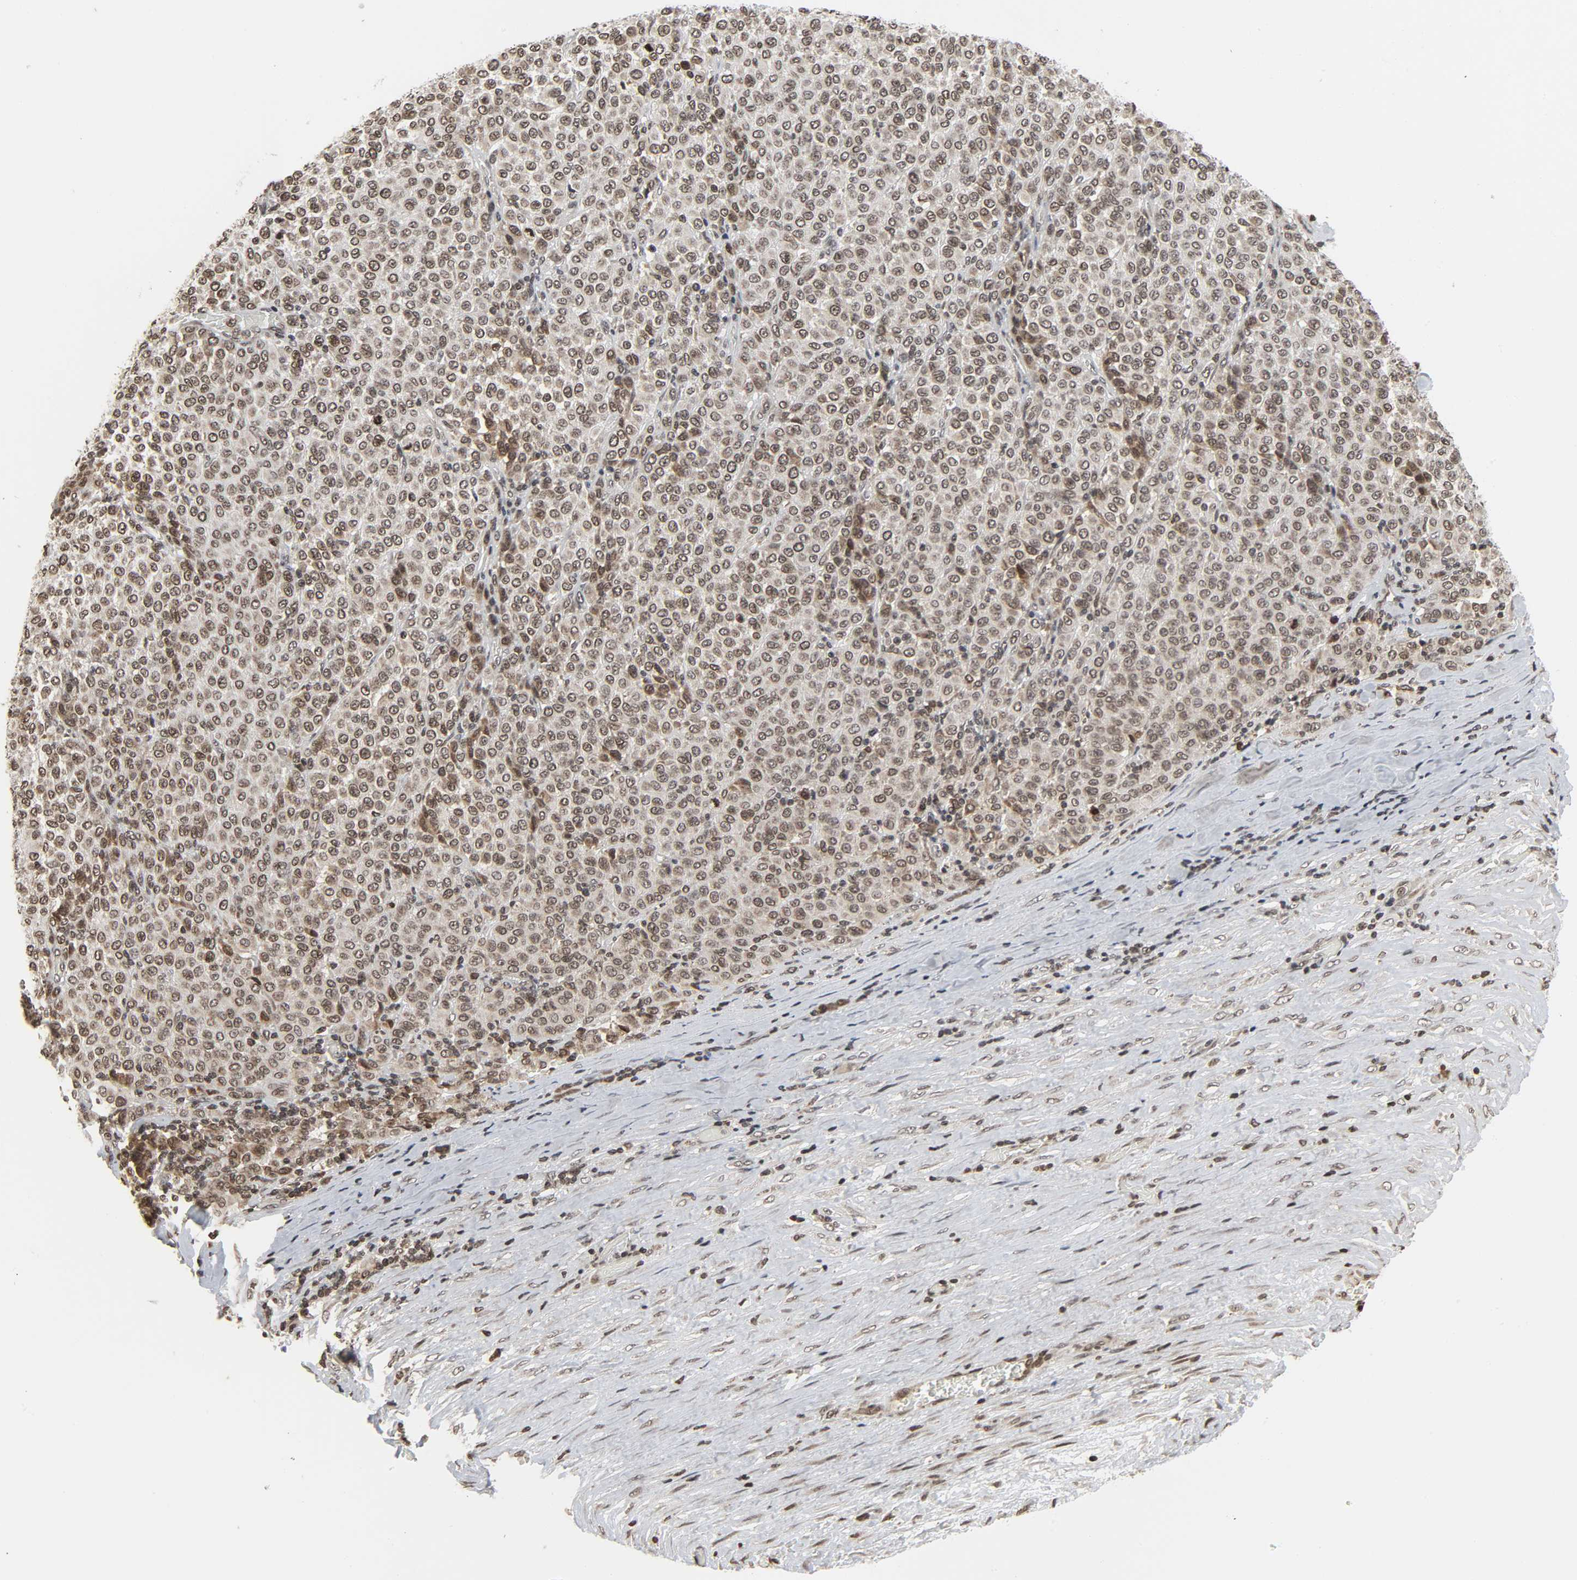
{"staining": {"intensity": "weak", "quantity": ">75%", "location": "nuclear"}, "tissue": "melanoma", "cell_type": "Tumor cells", "image_type": "cancer", "snomed": [{"axis": "morphology", "description": "Malignant melanoma, Metastatic site"}, {"axis": "topography", "description": "Pancreas"}], "caption": "IHC image of human malignant melanoma (metastatic site) stained for a protein (brown), which reveals low levels of weak nuclear positivity in about >75% of tumor cells.", "gene": "XRCC1", "patient": {"sex": "female", "age": 30}}